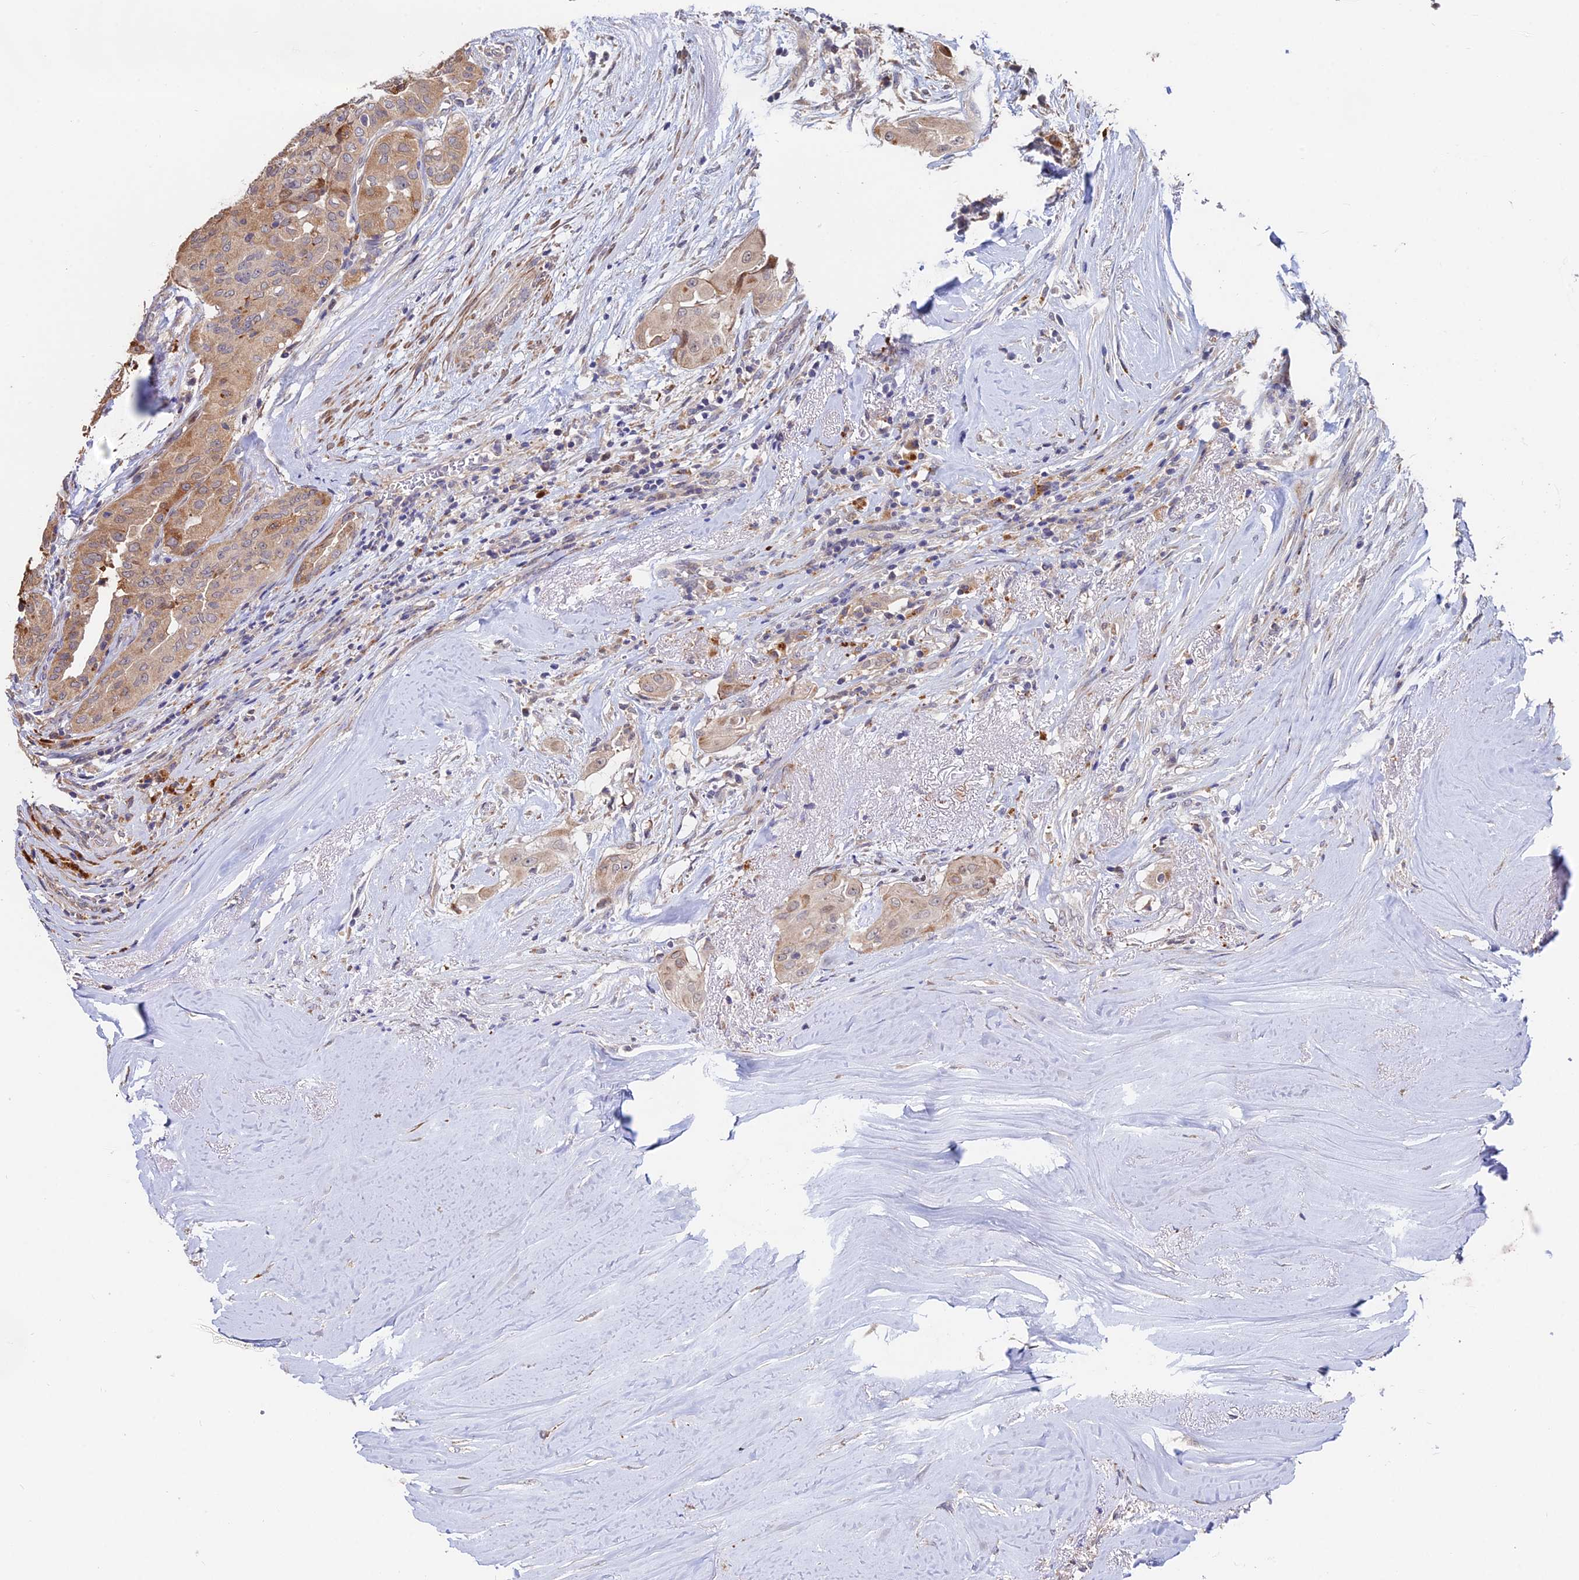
{"staining": {"intensity": "weak", "quantity": ">75%", "location": "cytoplasmic/membranous"}, "tissue": "thyroid cancer", "cell_type": "Tumor cells", "image_type": "cancer", "snomed": [{"axis": "morphology", "description": "Papillary adenocarcinoma, NOS"}, {"axis": "topography", "description": "Thyroid gland"}], "caption": "There is low levels of weak cytoplasmic/membranous staining in tumor cells of thyroid cancer (papillary adenocarcinoma), as demonstrated by immunohistochemical staining (brown color).", "gene": "ACTR5", "patient": {"sex": "female", "age": 59}}